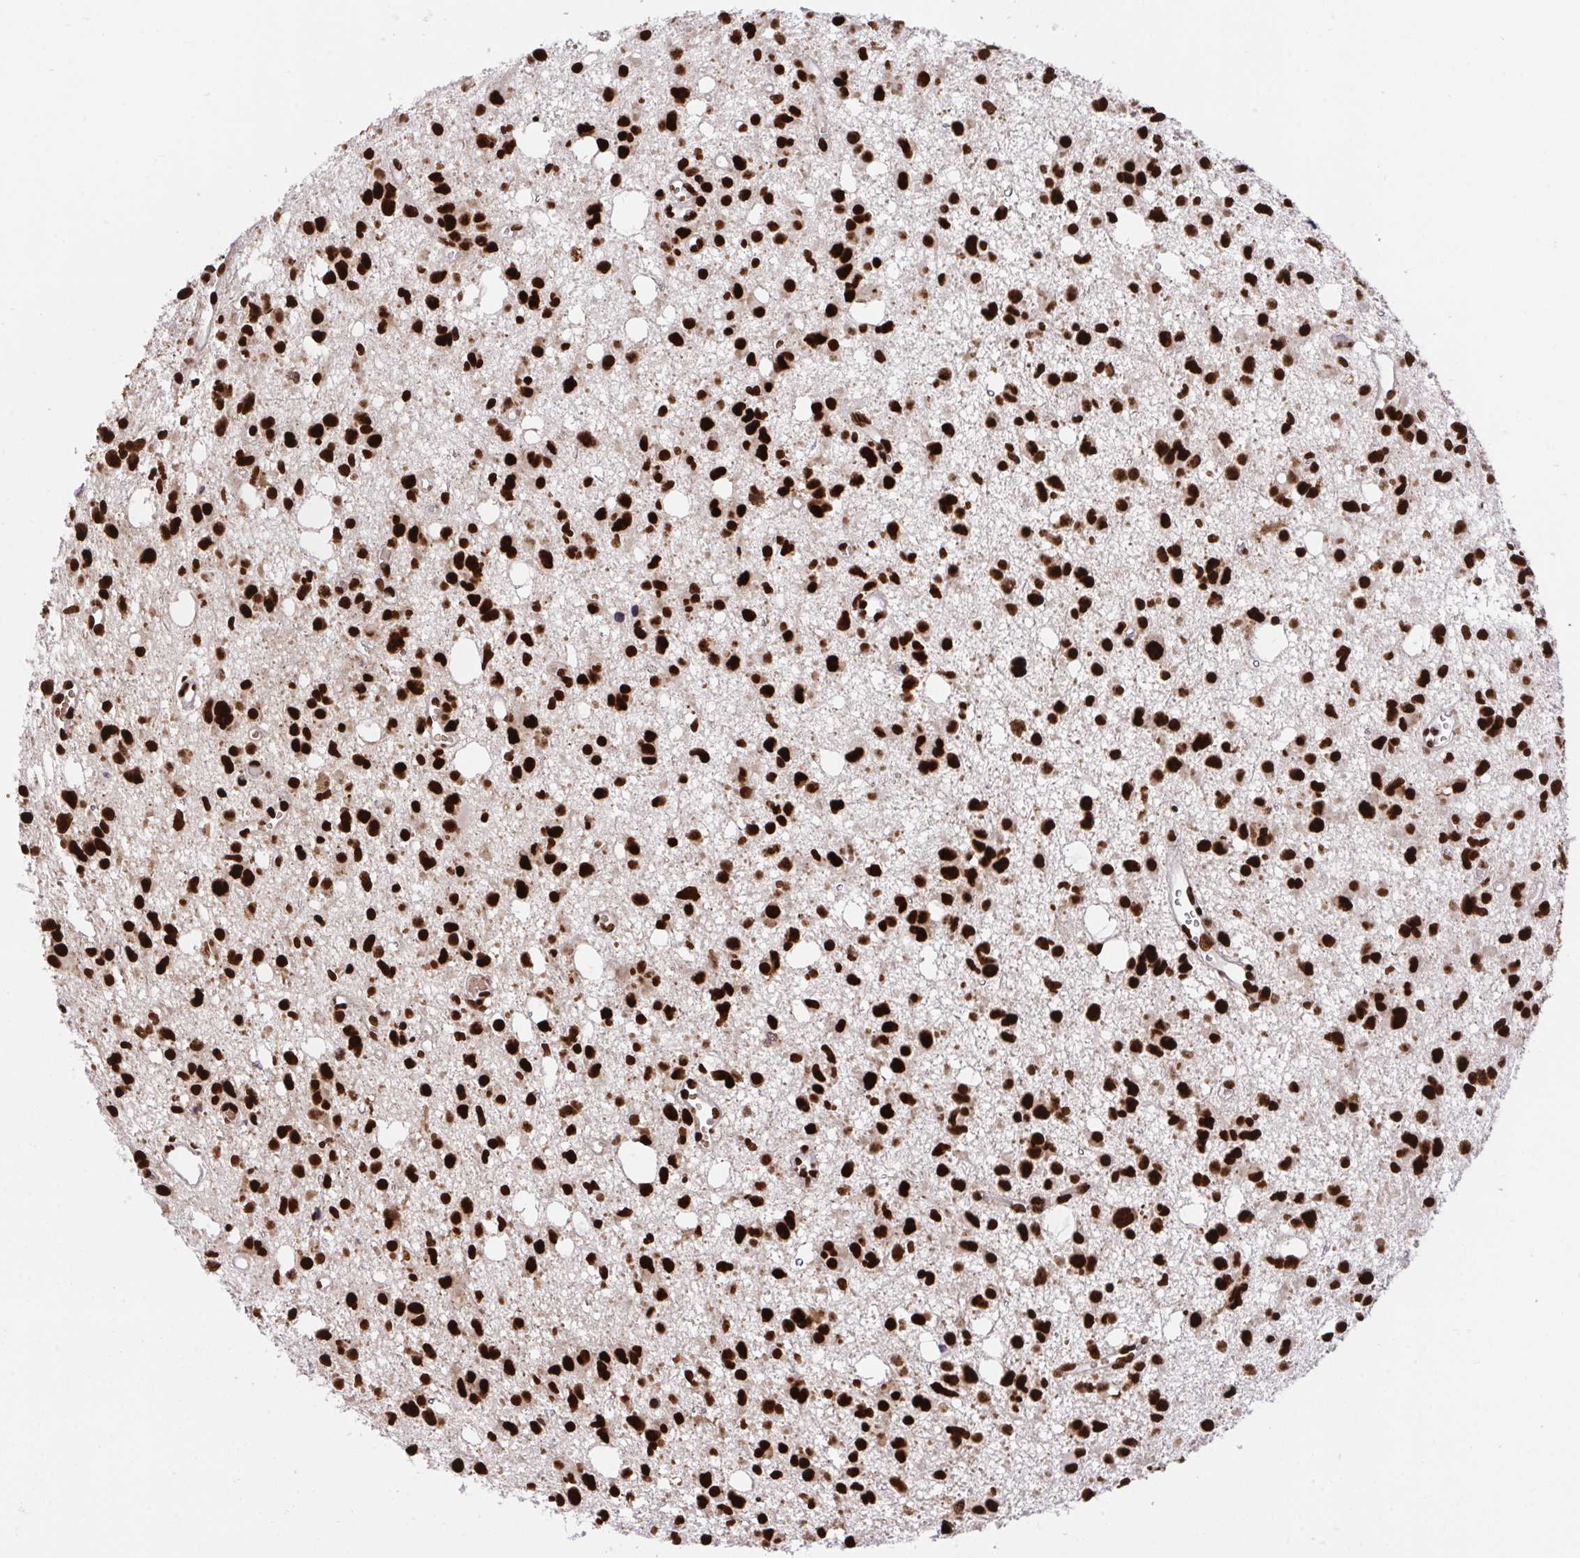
{"staining": {"intensity": "strong", "quantity": ">75%", "location": "nuclear"}, "tissue": "glioma", "cell_type": "Tumor cells", "image_type": "cancer", "snomed": [{"axis": "morphology", "description": "Glioma, malignant, High grade"}, {"axis": "topography", "description": "Brain"}], "caption": "DAB (3,3'-diaminobenzidine) immunohistochemical staining of human glioma demonstrates strong nuclear protein staining in about >75% of tumor cells.", "gene": "HNRNPL", "patient": {"sex": "male", "age": 23}}